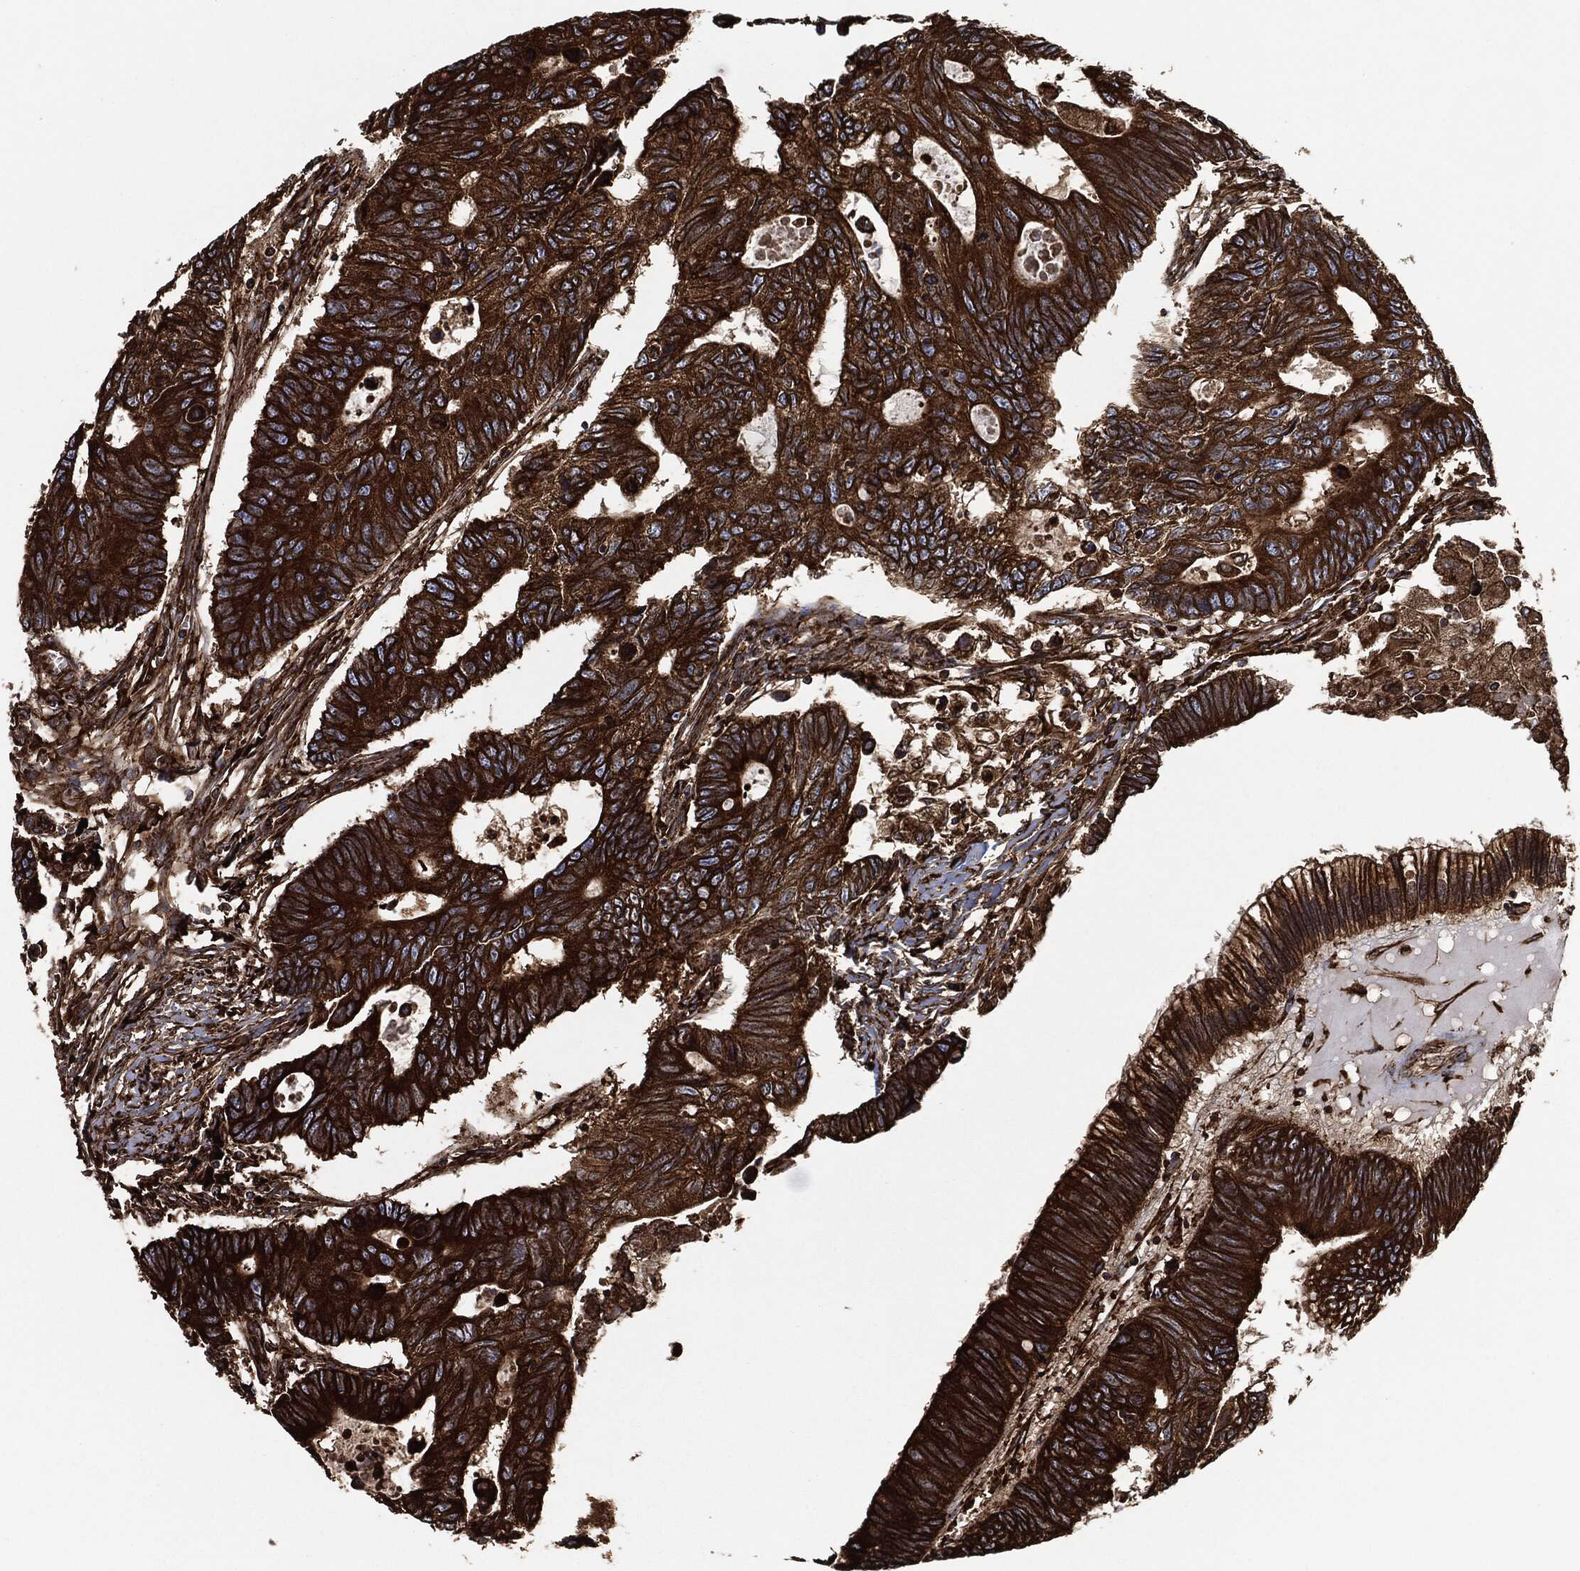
{"staining": {"intensity": "strong", "quantity": ">75%", "location": "cytoplasmic/membranous"}, "tissue": "colorectal cancer", "cell_type": "Tumor cells", "image_type": "cancer", "snomed": [{"axis": "morphology", "description": "Adenocarcinoma, NOS"}, {"axis": "topography", "description": "Colon"}], "caption": "This is an image of IHC staining of adenocarcinoma (colorectal), which shows strong positivity in the cytoplasmic/membranous of tumor cells.", "gene": "AMFR", "patient": {"sex": "female", "age": 77}}